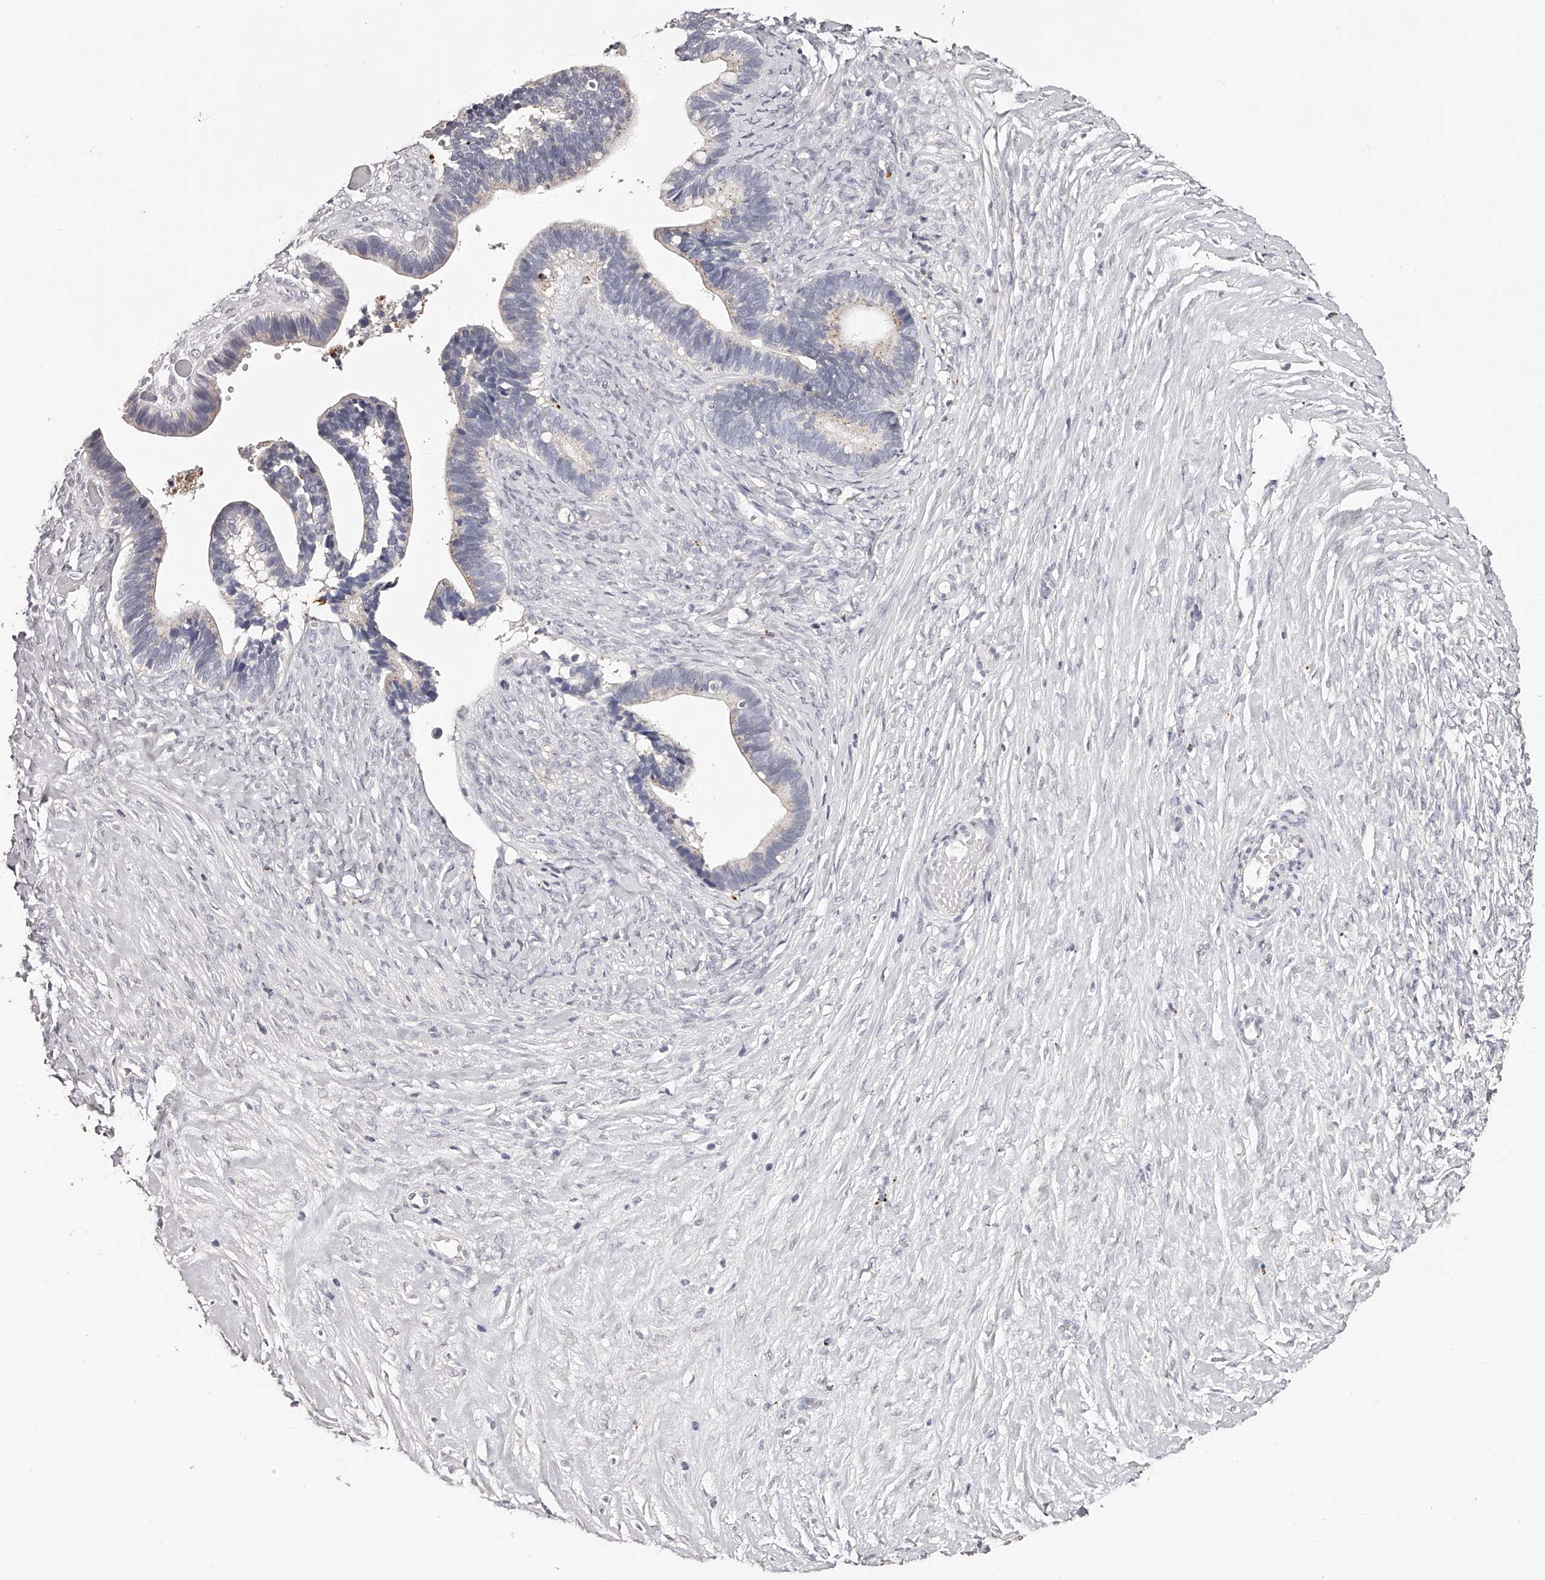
{"staining": {"intensity": "negative", "quantity": "none", "location": "none"}, "tissue": "ovarian cancer", "cell_type": "Tumor cells", "image_type": "cancer", "snomed": [{"axis": "morphology", "description": "Cystadenocarcinoma, serous, NOS"}, {"axis": "topography", "description": "Ovary"}], "caption": "DAB immunohistochemical staining of ovarian cancer (serous cystadenocarcinoma) exhibits no significant expression in tumor cells.", "gene": "SLC35D3", "patient": {"sex": "female", "age": 56}}